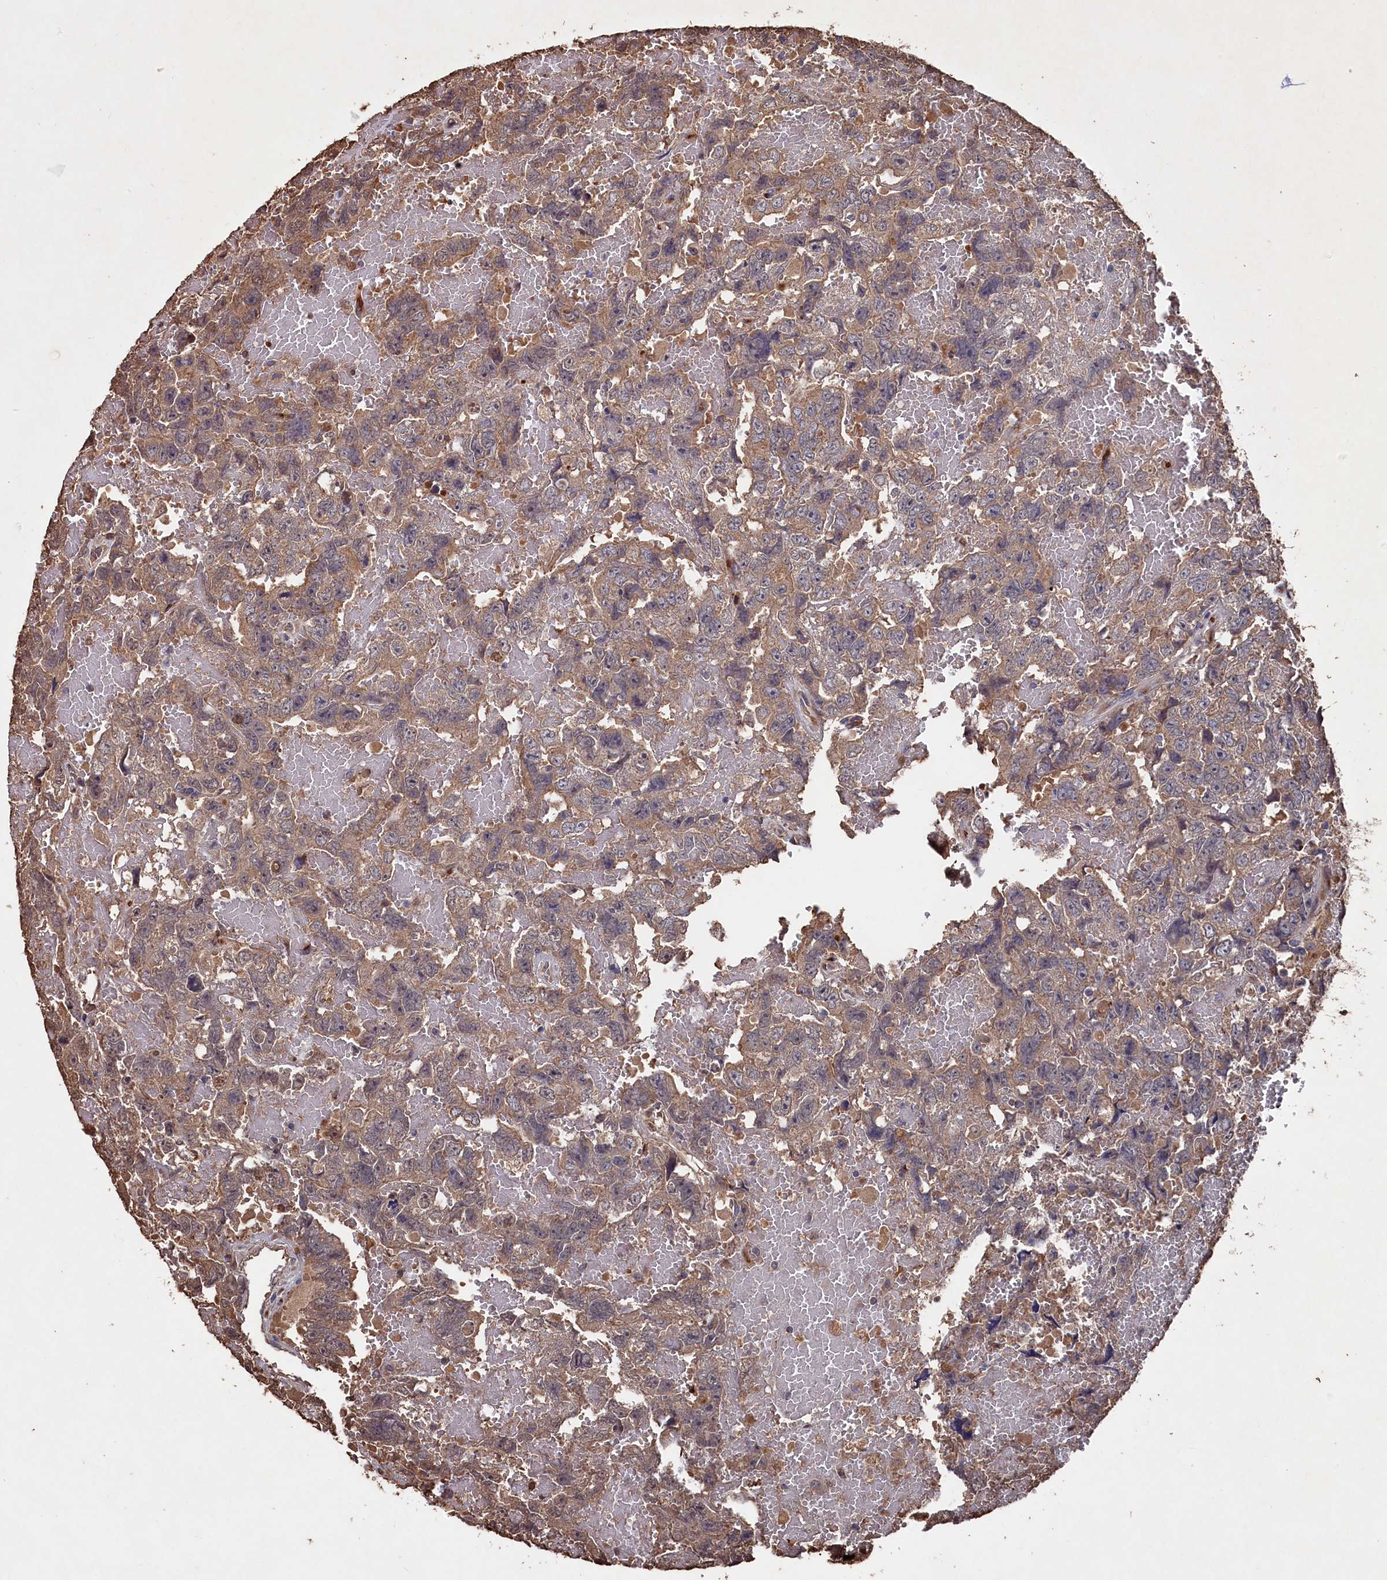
{"staining": {"intensity": "weak", "quantity": ">75%", "location": "cytoplasmic/membranous"}, "tissue": "testis cancer", "cell_type": "Tumor cells", "image_type": "cancer", "snomed": [{"axis": "morphology", "description": "Carcinoma, Embryonal, NOS"}, {"axis": "topography", "description": "Testis"}], "caption": "A low amount of weak cytoplasmic/membranous staining is appreciated in about >75% of tumor cells in embryonal carcinoma (testis) tissue.", "gene": "NAA60", "patient": {"sex": "male", "age": 45}}